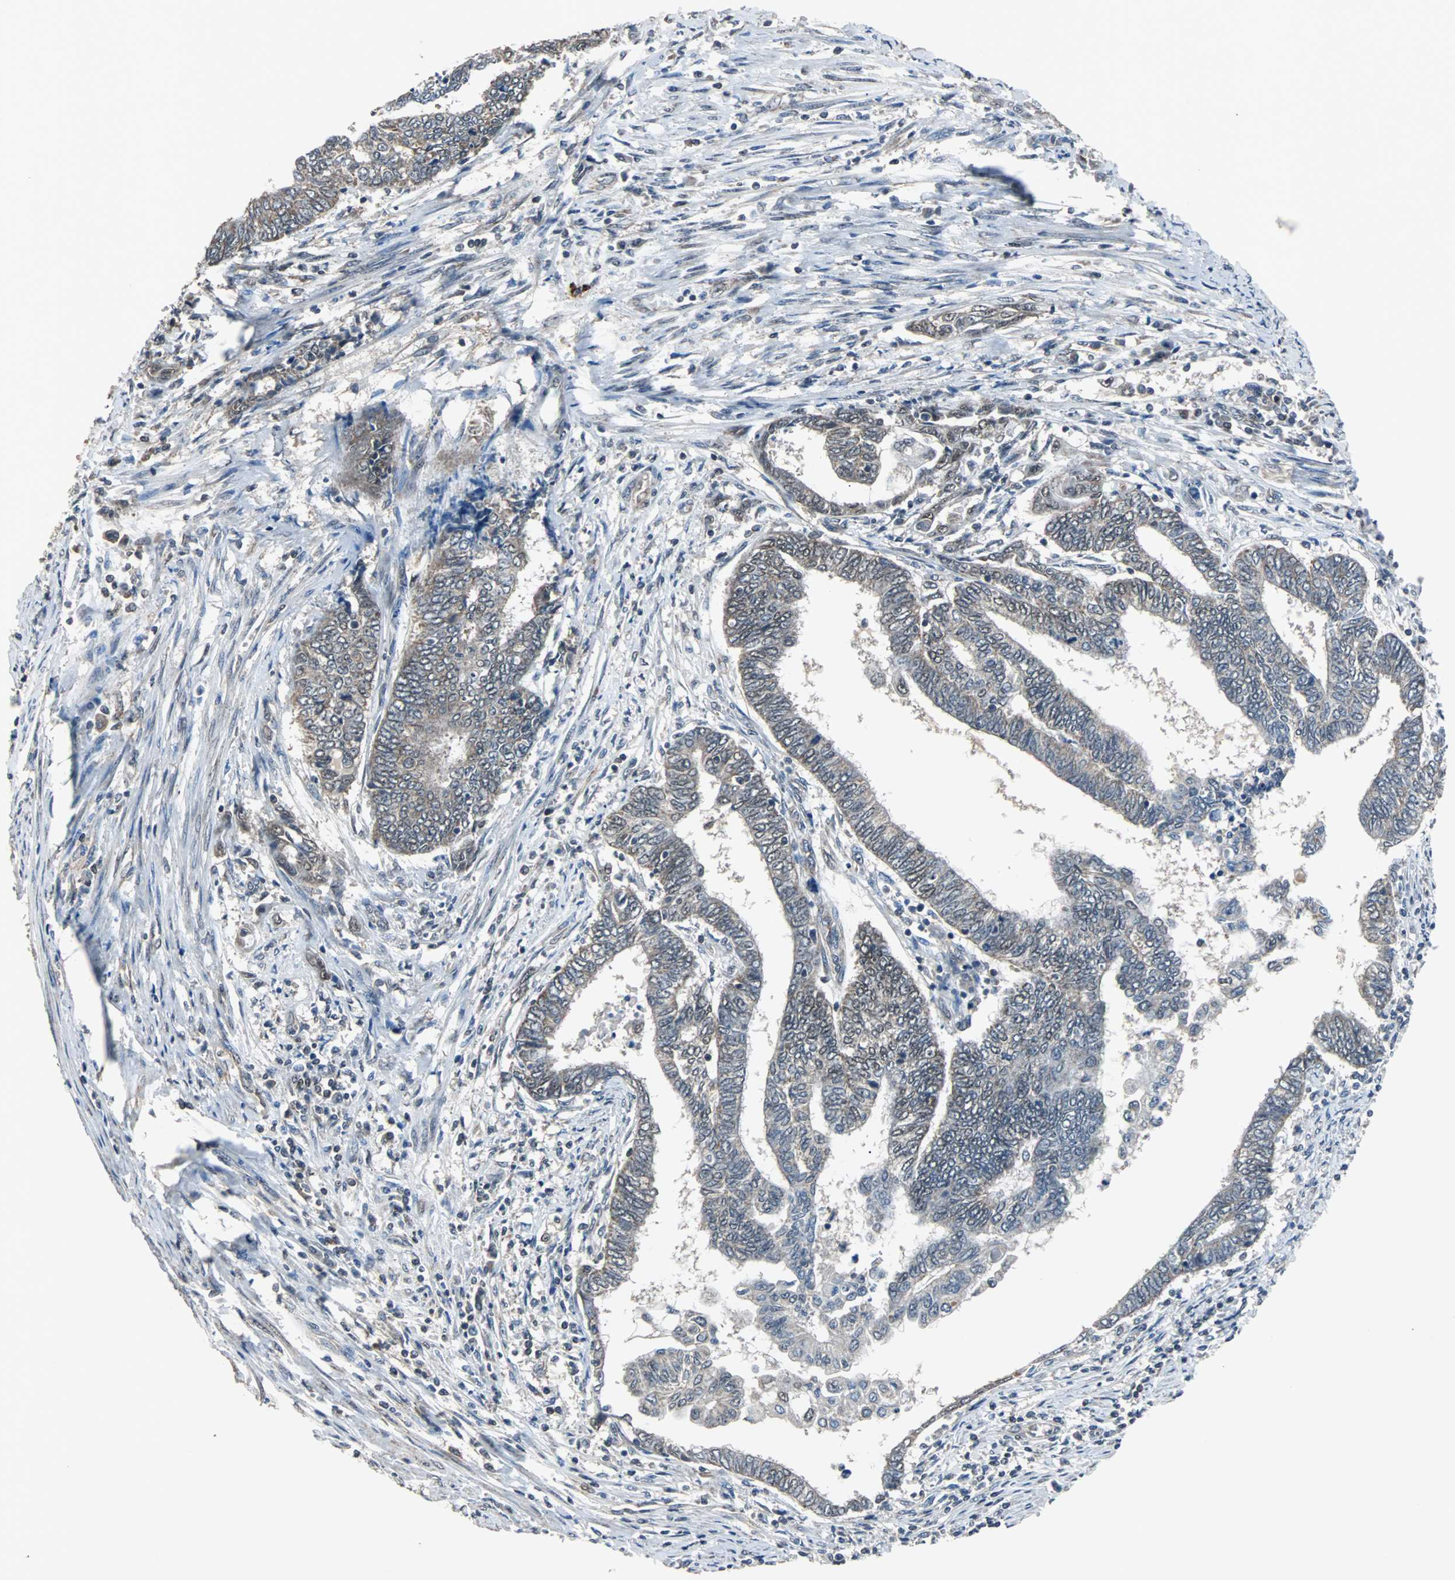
{"staining": {"intensity": "weak", "quantity": "<25%", "location": "cytoplasmic/membranous"}, "tissue": "endometrial cancer", "cell_type": "Tumor cells", "image_type": "cancer", "snomed": [{"axis": "morphology", "description": "Adenocarcinoma, NOS"}, {"axis": "topography", "description": "Uterus"}, {"axis": "topography", "description": "Endometrium"}], "caption": "An IHC micrograph of endometrial adenocarcinoma is shown. There is no staining in tumor cells of endometrial adenocarcinoma.", "gene": "ZHX2", "patient": {"sex": "female", "age": 70}}